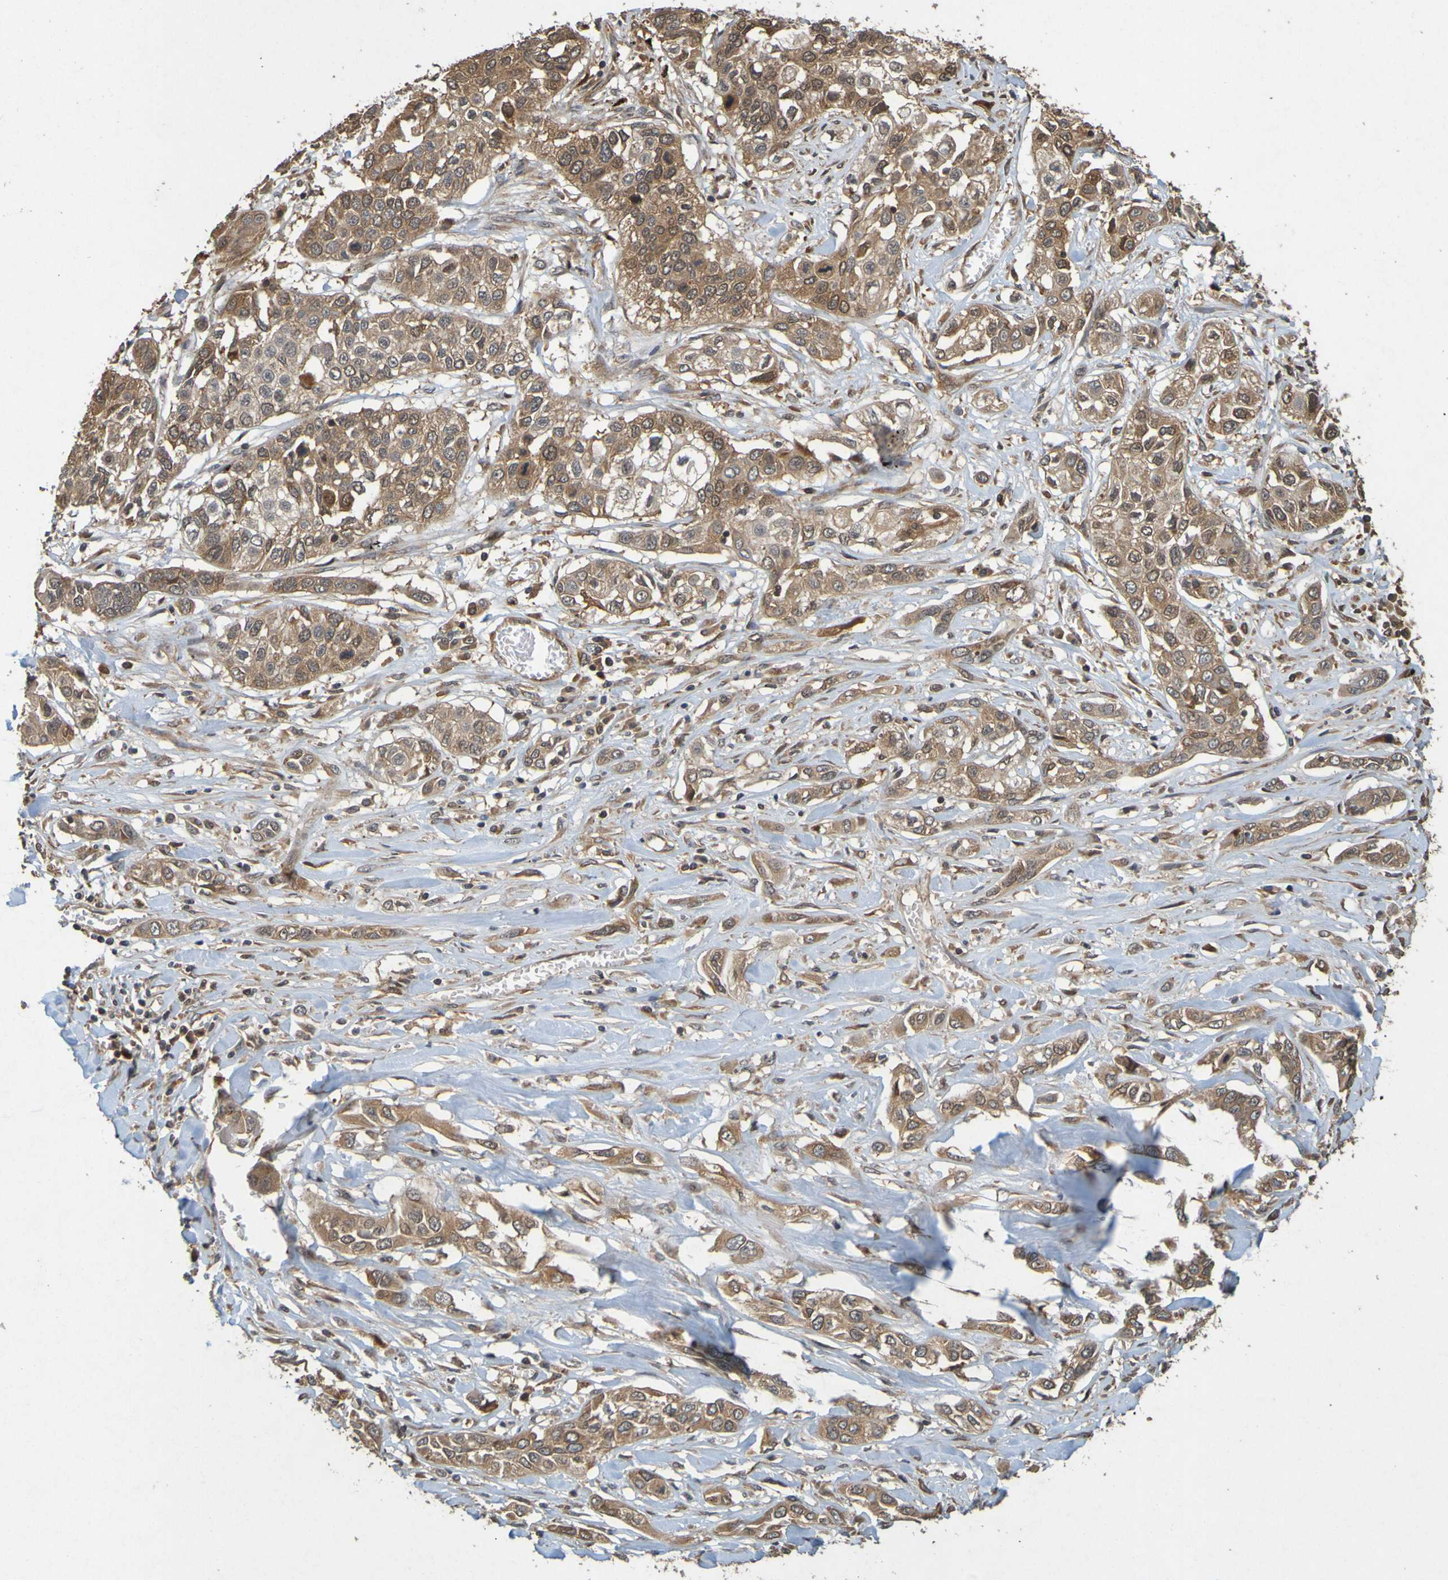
{"staining": {"intensity": "moderate", "quantity": ">75%", "location": "cytoplasmic/membranous"}, "tissue": "lung cancer", "cell_type": "Tumor cells", "image_type": "cancer", "snomed": [{"axis": "morphology", "description": "Squamous cell carcinoma, NOS"}, {"axis": "topography", "description": "Lung"}], "caption": "An image showing moderate cytoplasmic/membranous expression in approximately >75% of tumor cells in lung cancer (squamous cell carcinoma), as visualized by brown immunohistochemical staining.", "gene": "OCRL", "patient": {"sex": "male", "age": 71}}